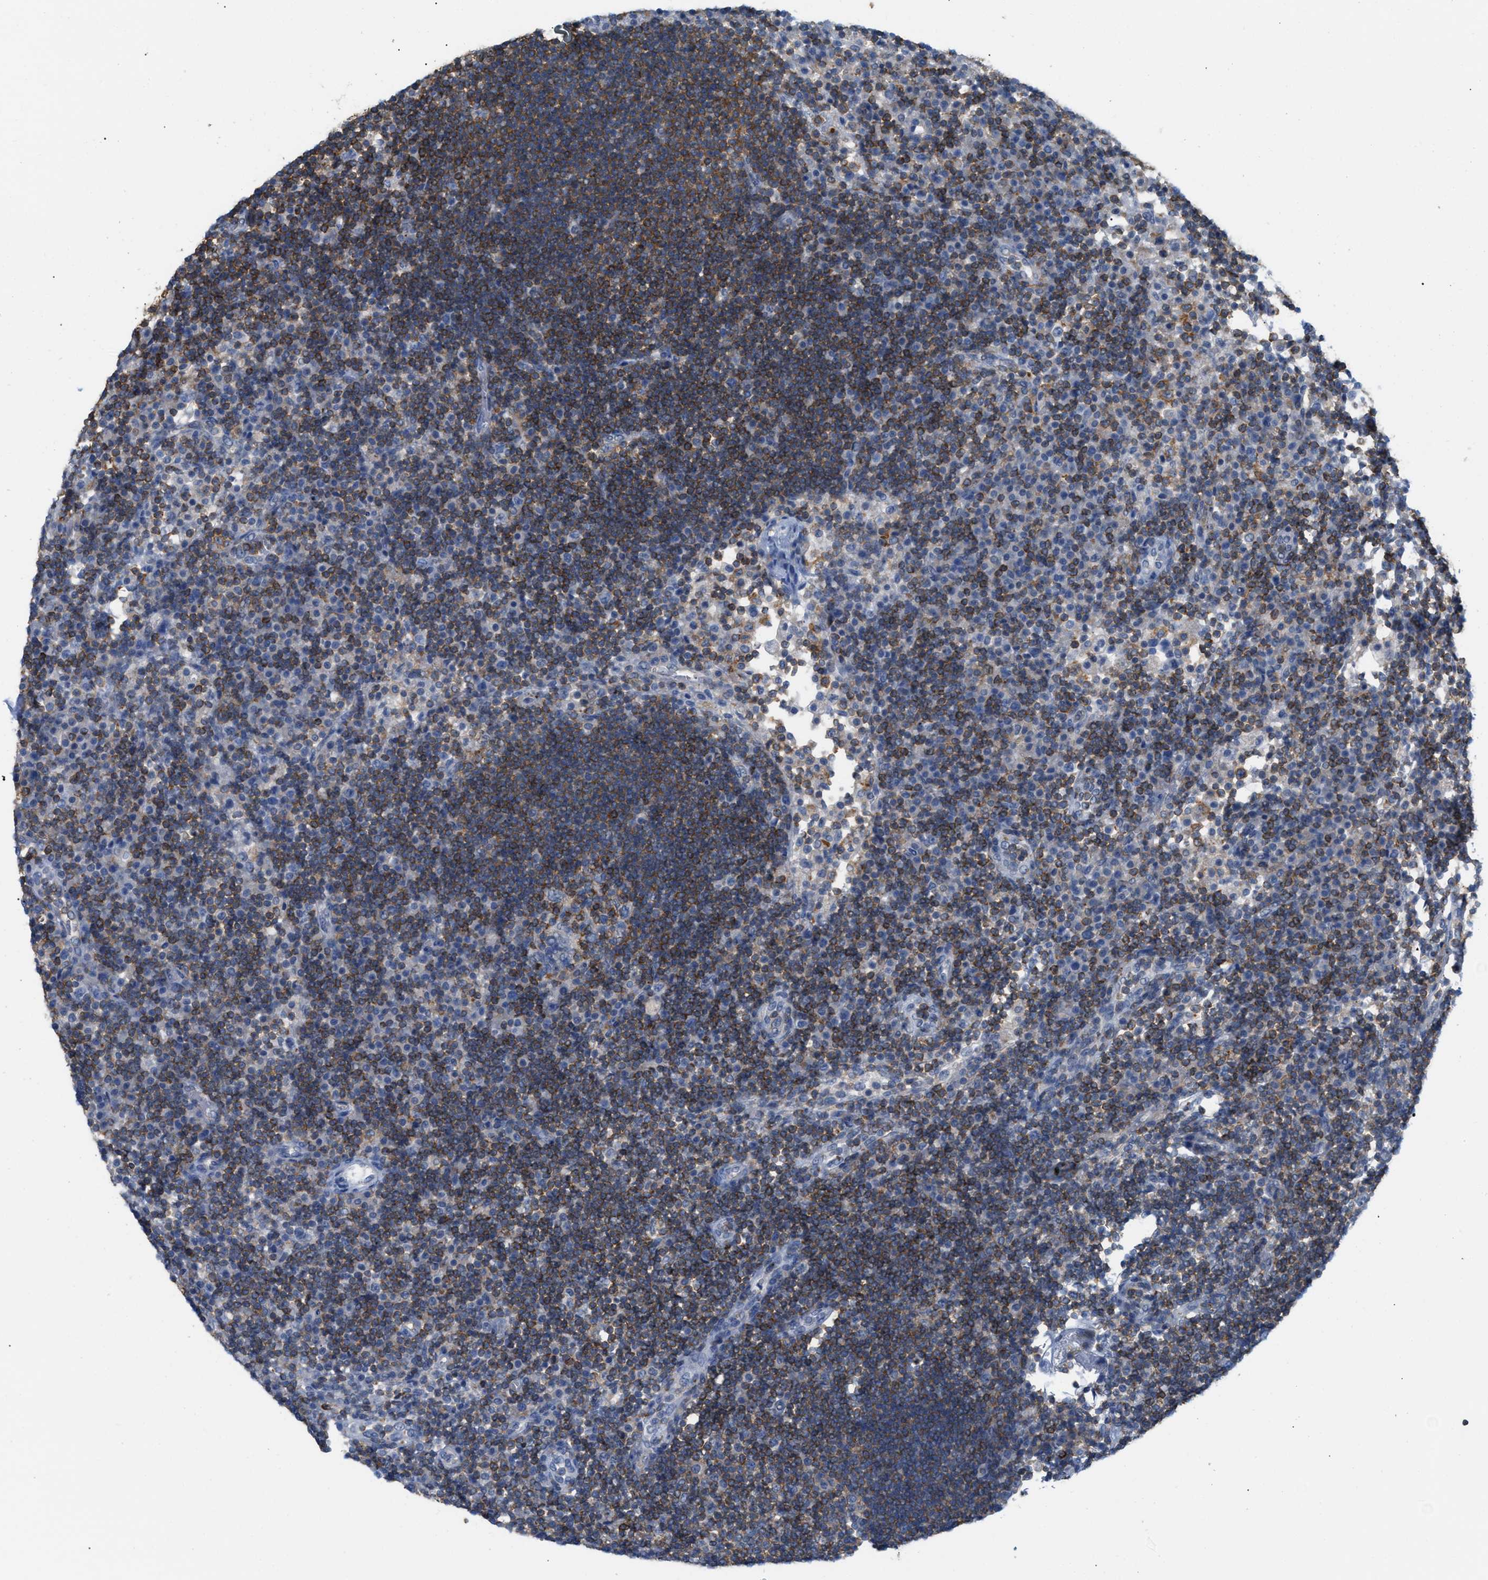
{"staining": {"intensity": "moderate", "quantity": "<25%", "location": "cytoplasmic/membranous"}, "tissue": "lymph node", "cell_type": "Germinal center cells", "image_type": "normal", "snomed": [{"axis": "morphology", "description": "Normal tissue, NOS"}, {"axis": "topography", "description": "Lymph node"}], "caption": "High-power microscopy captured an immunohistochemistry (IHC) photomicrograph of benign lymph node, revealing moderate cytoplasmic/membranous expression in approximately <25% of germinal center cells. (brown staining indicates protein expression, while blue staining denotes nuclei).", "gene": "IL16", "patient": {"sex": "female", "age": 53}}